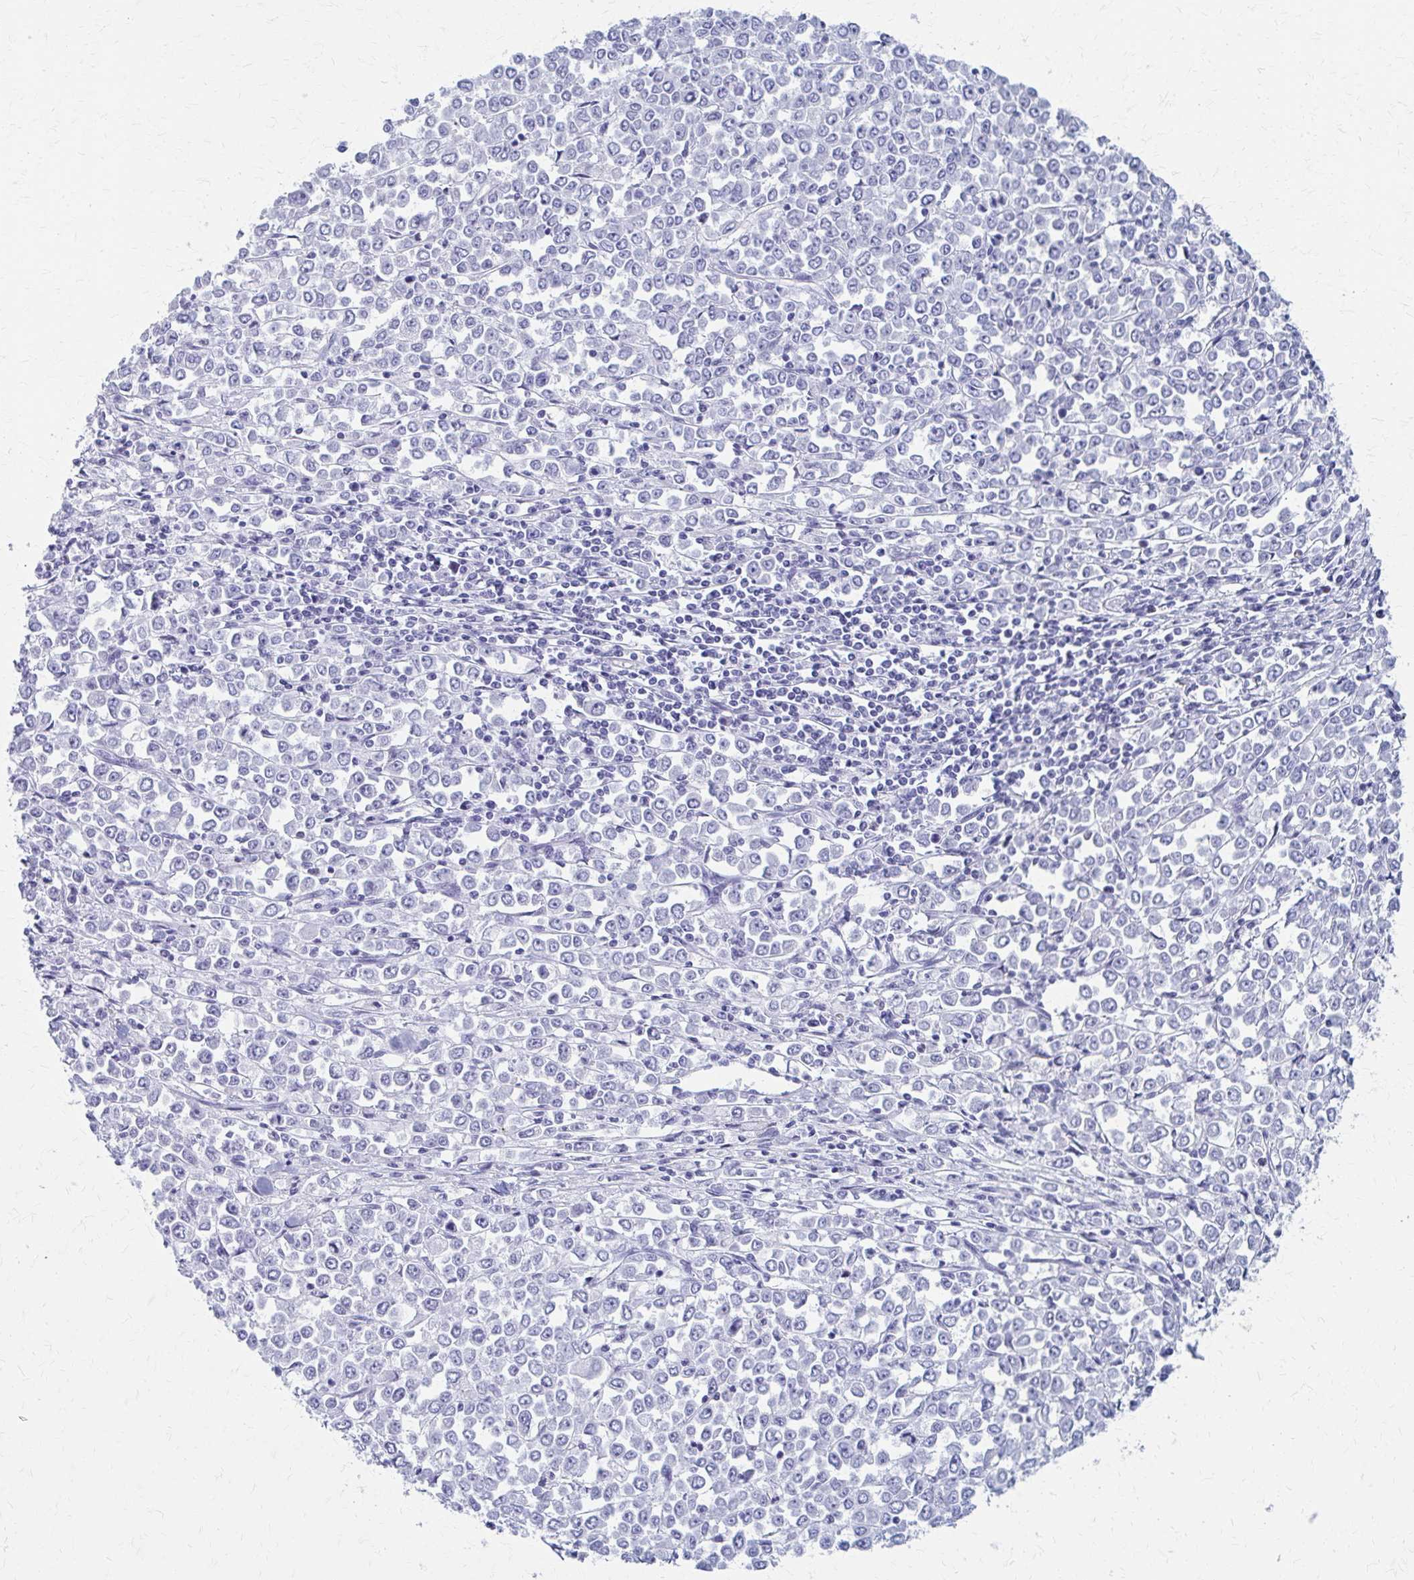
{"staining": {"intensity": "negative", "quantity": "none", "location": "none"}, "tissue": "stomach cancer", "cell_type": "Tumor cells", "image_type": "cancer", "snomed": [{"axis": "morphology", "description": "Adenocarcinoma, NOS"}, {"axis": "topography", "description": "Stomach, upper"}], "caption": "Human stomach cancer (adenocarcinoma) stained for a protein using immunohistochemistry reveals no positivity in tumor cells.", "gene": "CELF5", "patient": {"sex": "male", "age": 70}}